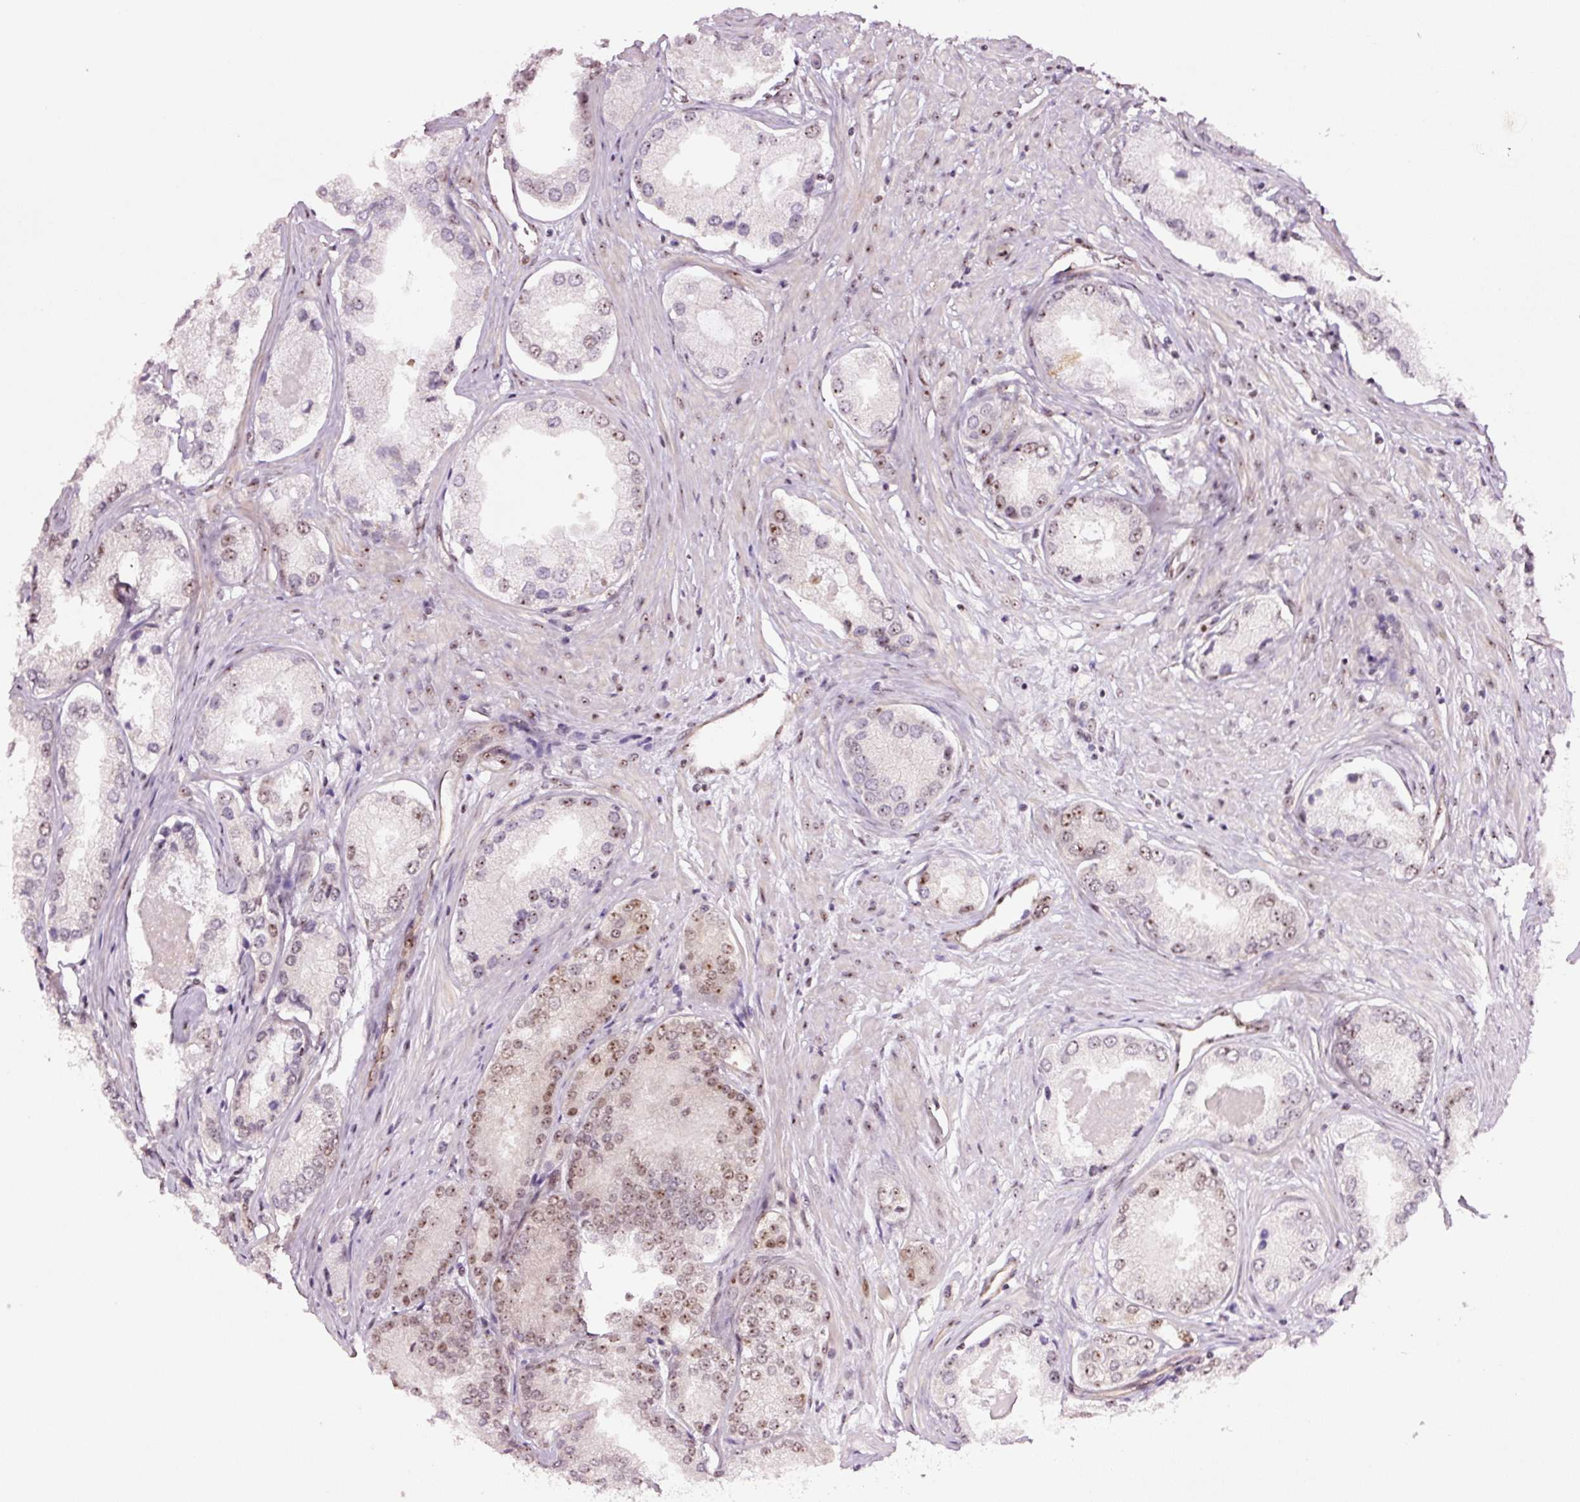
{"staining": {"intensity": "moderate", "quantity": "25%-75%", "location": "nuclear"}, "tissue": "prostate cancer", "cell_type": "Tumor cells", "image_type": "cancer", "snomed": [{"axis": "morphology", "description": "Adenocarcinoma, Low grade"}, {"axis": "topography", "description": "Prostate"}], "caption": "Moderate nuclear protein expression is present in about 25%-75% of tumor cells in prostate cancer (adenocarcinoma (low-grade)).", "gene": "GNL3", "patient": {"sex": "male", "age": 68}}